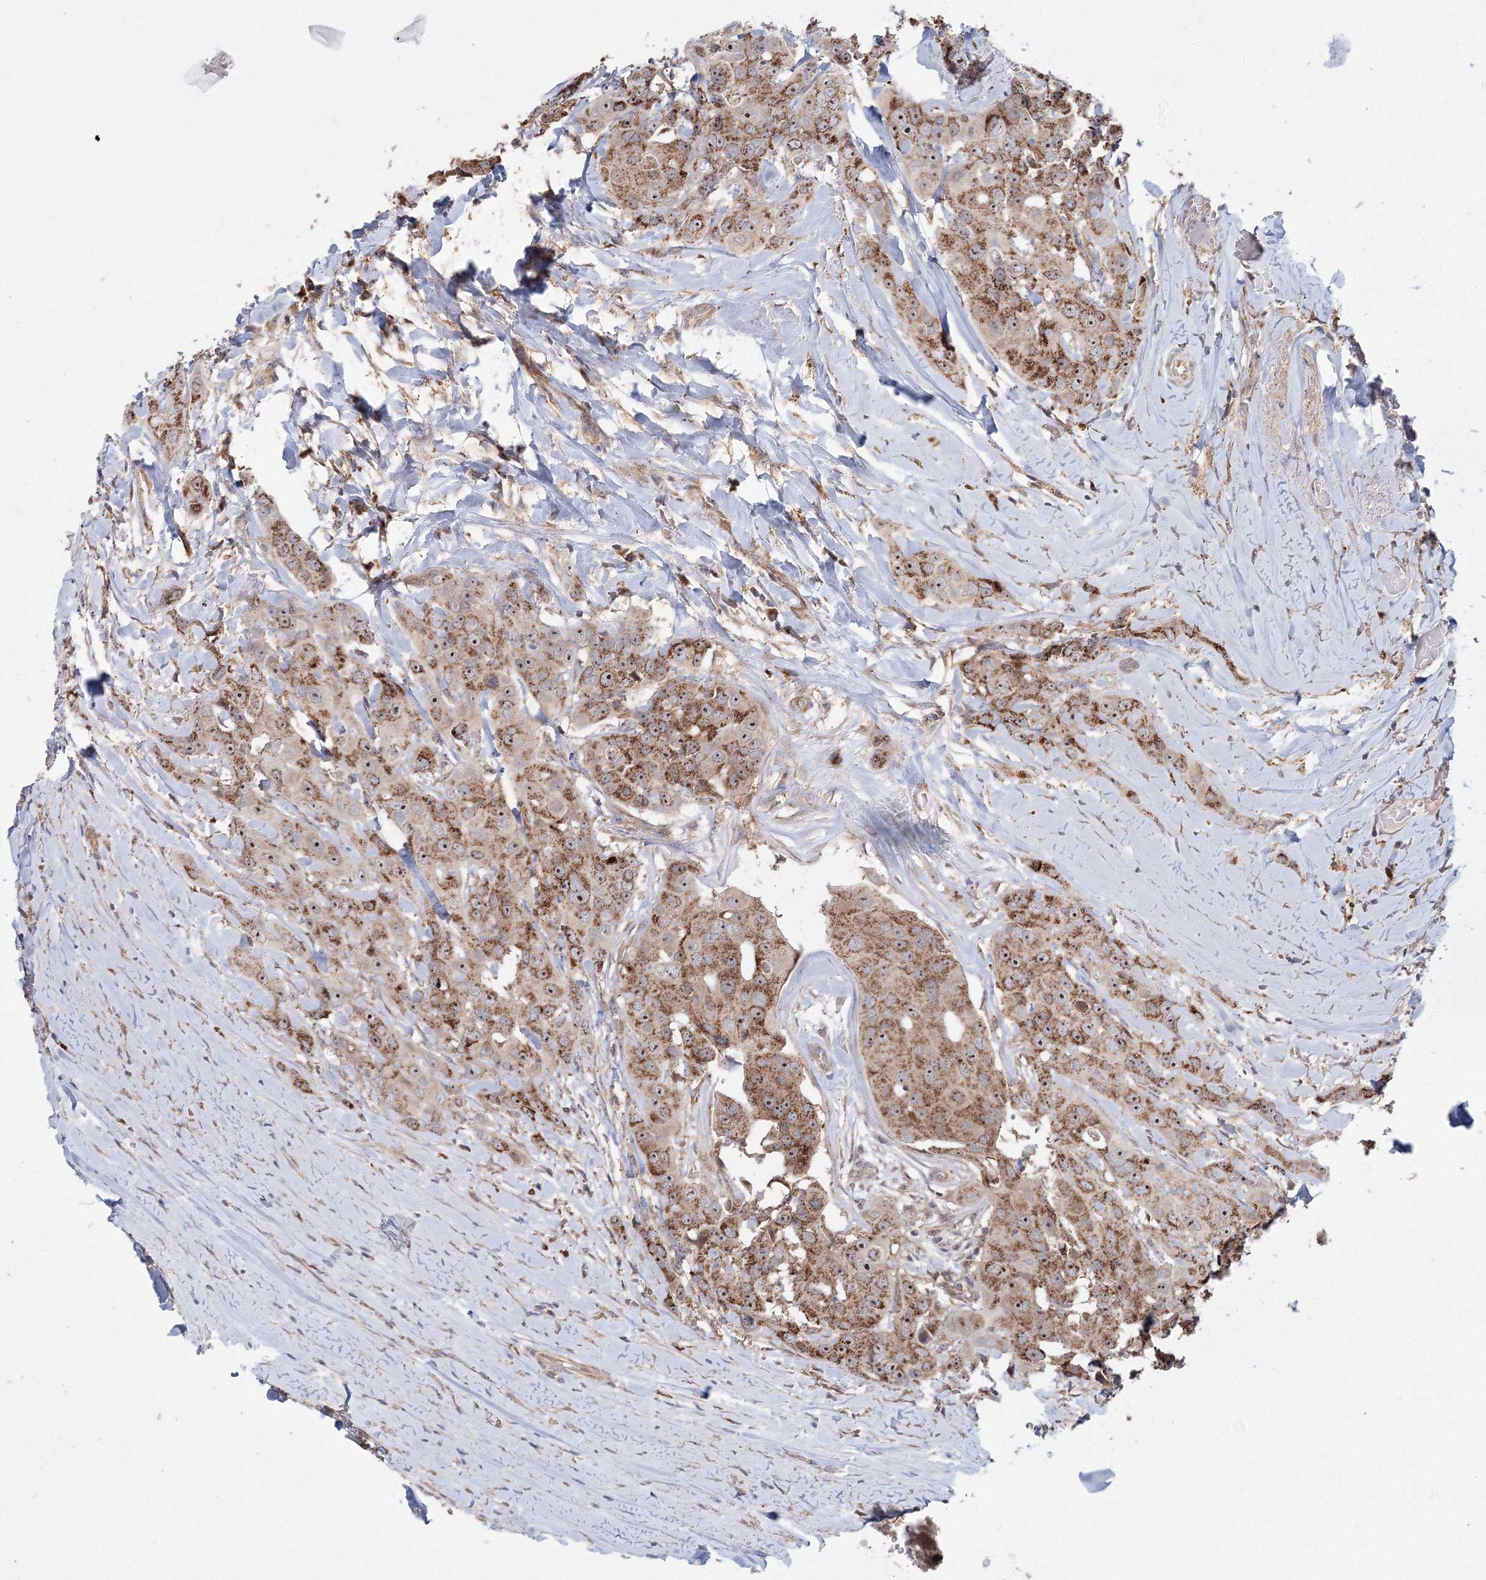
{"staining": {"intensity": "strong", "quantity": ">75%", "location": "cytoplasmic/membranous,nuclear"}, "tissue": "head and neck cancer", "cell_type": "Tumor cells", "image_type": "cancer", "snomed": [{"axis": "morphology", "description": "Adenocarcinoma, NOS"}, {"axis": "morphology", "description": "Adenocarcinoma, metastatic, NOS"}, {"axis": "topography", "description": "Head-Neck"}], "caption": "Protein expression by immunohistochemistry exhibits strong cytoplasmic/membranous and nuclear expression in about >75% of tumor cells in head and neck cancer (metastatic adenocarcinoma). (Stains: DAB (3,3'-diaminobenzidine) in brown, nuclei in blue, Microscopy: brightfield microscopy at high magnification).", "gene": "PEX13", "patient": {"sex": "male", "age": 75}}